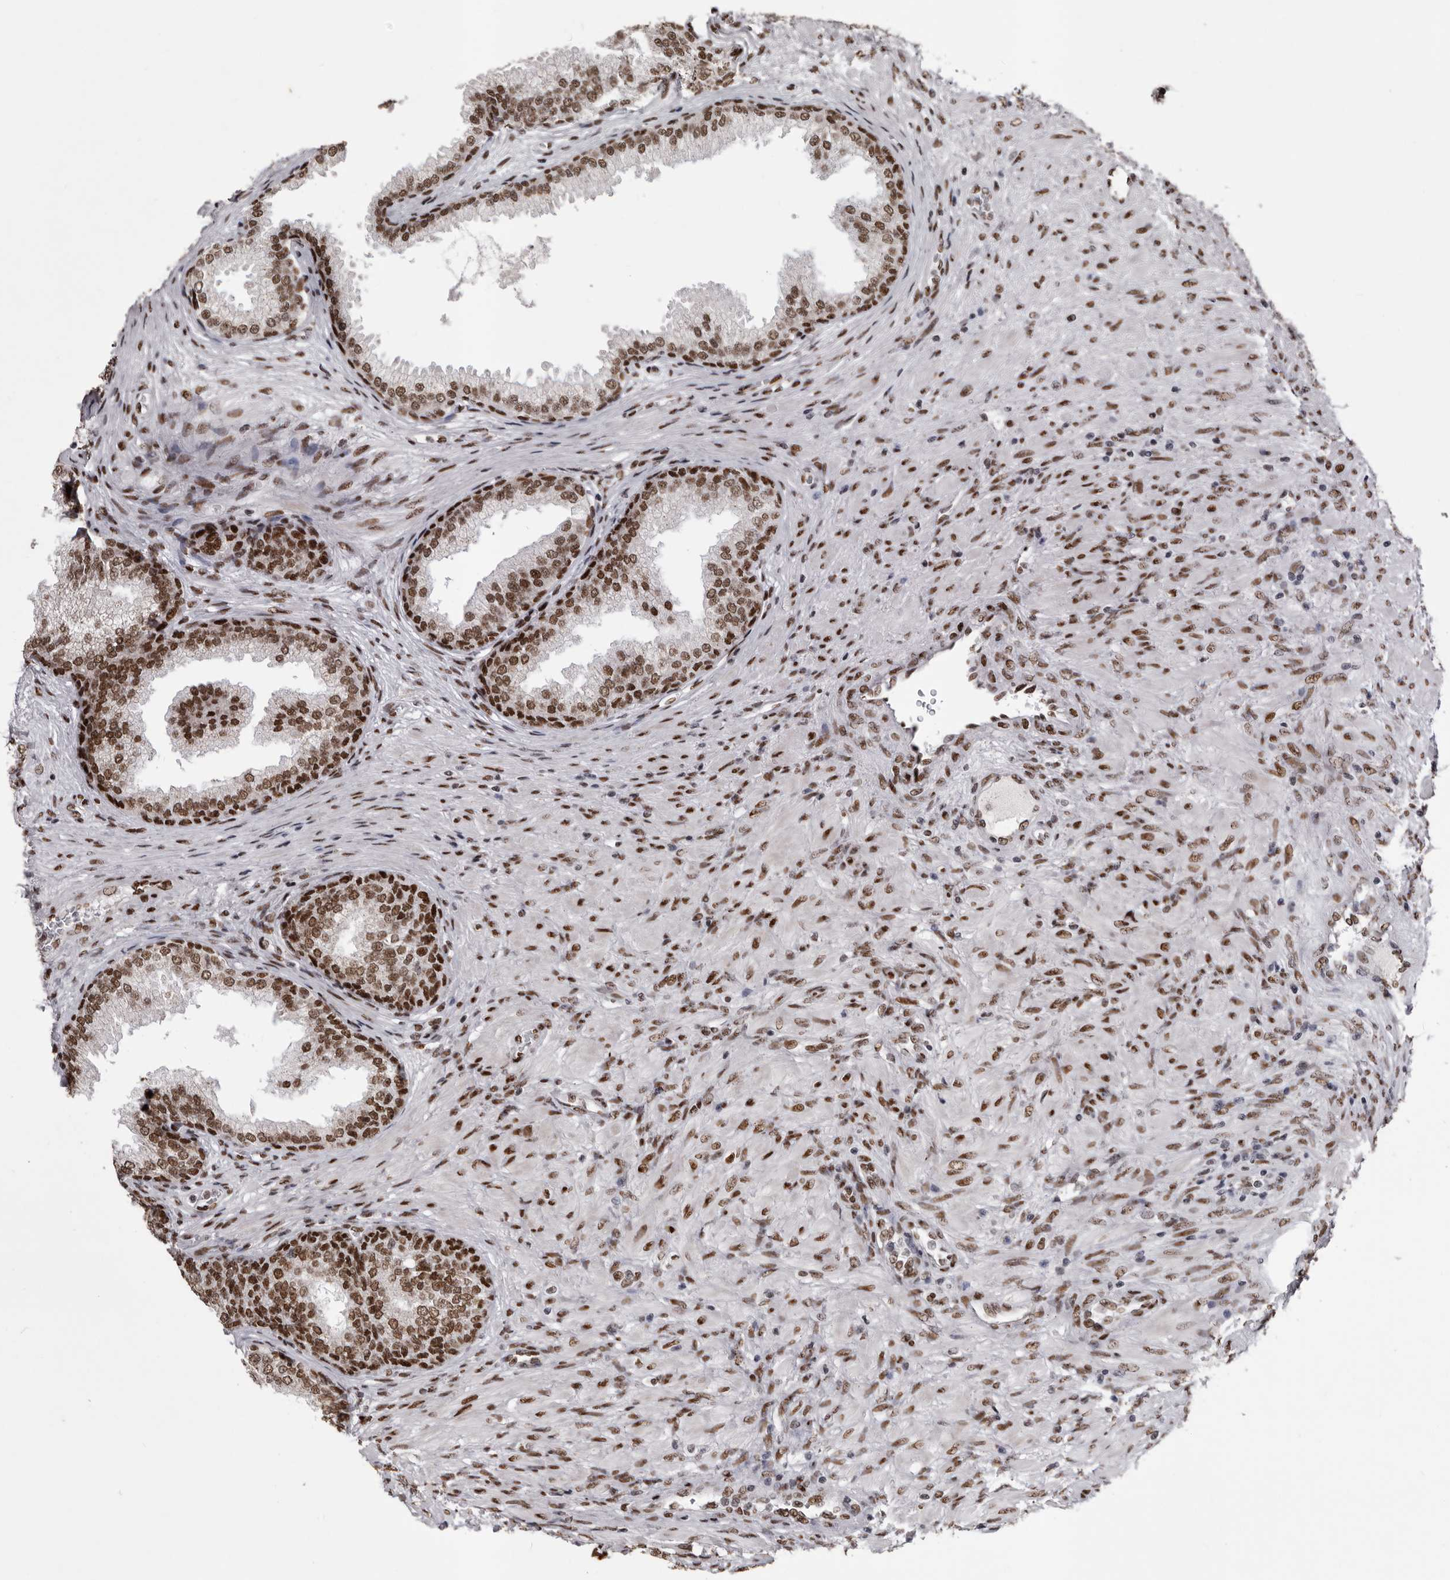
{"staining": {"intensity": "strong", "quantity": ">75%", "location": "nuclear"}, "tissue": "prostate", "cell_type": "Glandular cells", "image_type": "normal", "snomed": [{"axis": "morphology", "description": "Normal tissue, NOS"}, {"axis": "topography", "description": "Prostate"}], "caption": "DAB (3,3'-diaminobenzidine) immunohistochemical staining of benign prostate exhibits strong nuclear protein expression in about >75% of glandular cells.", "gene": "NUMA1", "patient": {"sex": "male", "age": 76}}